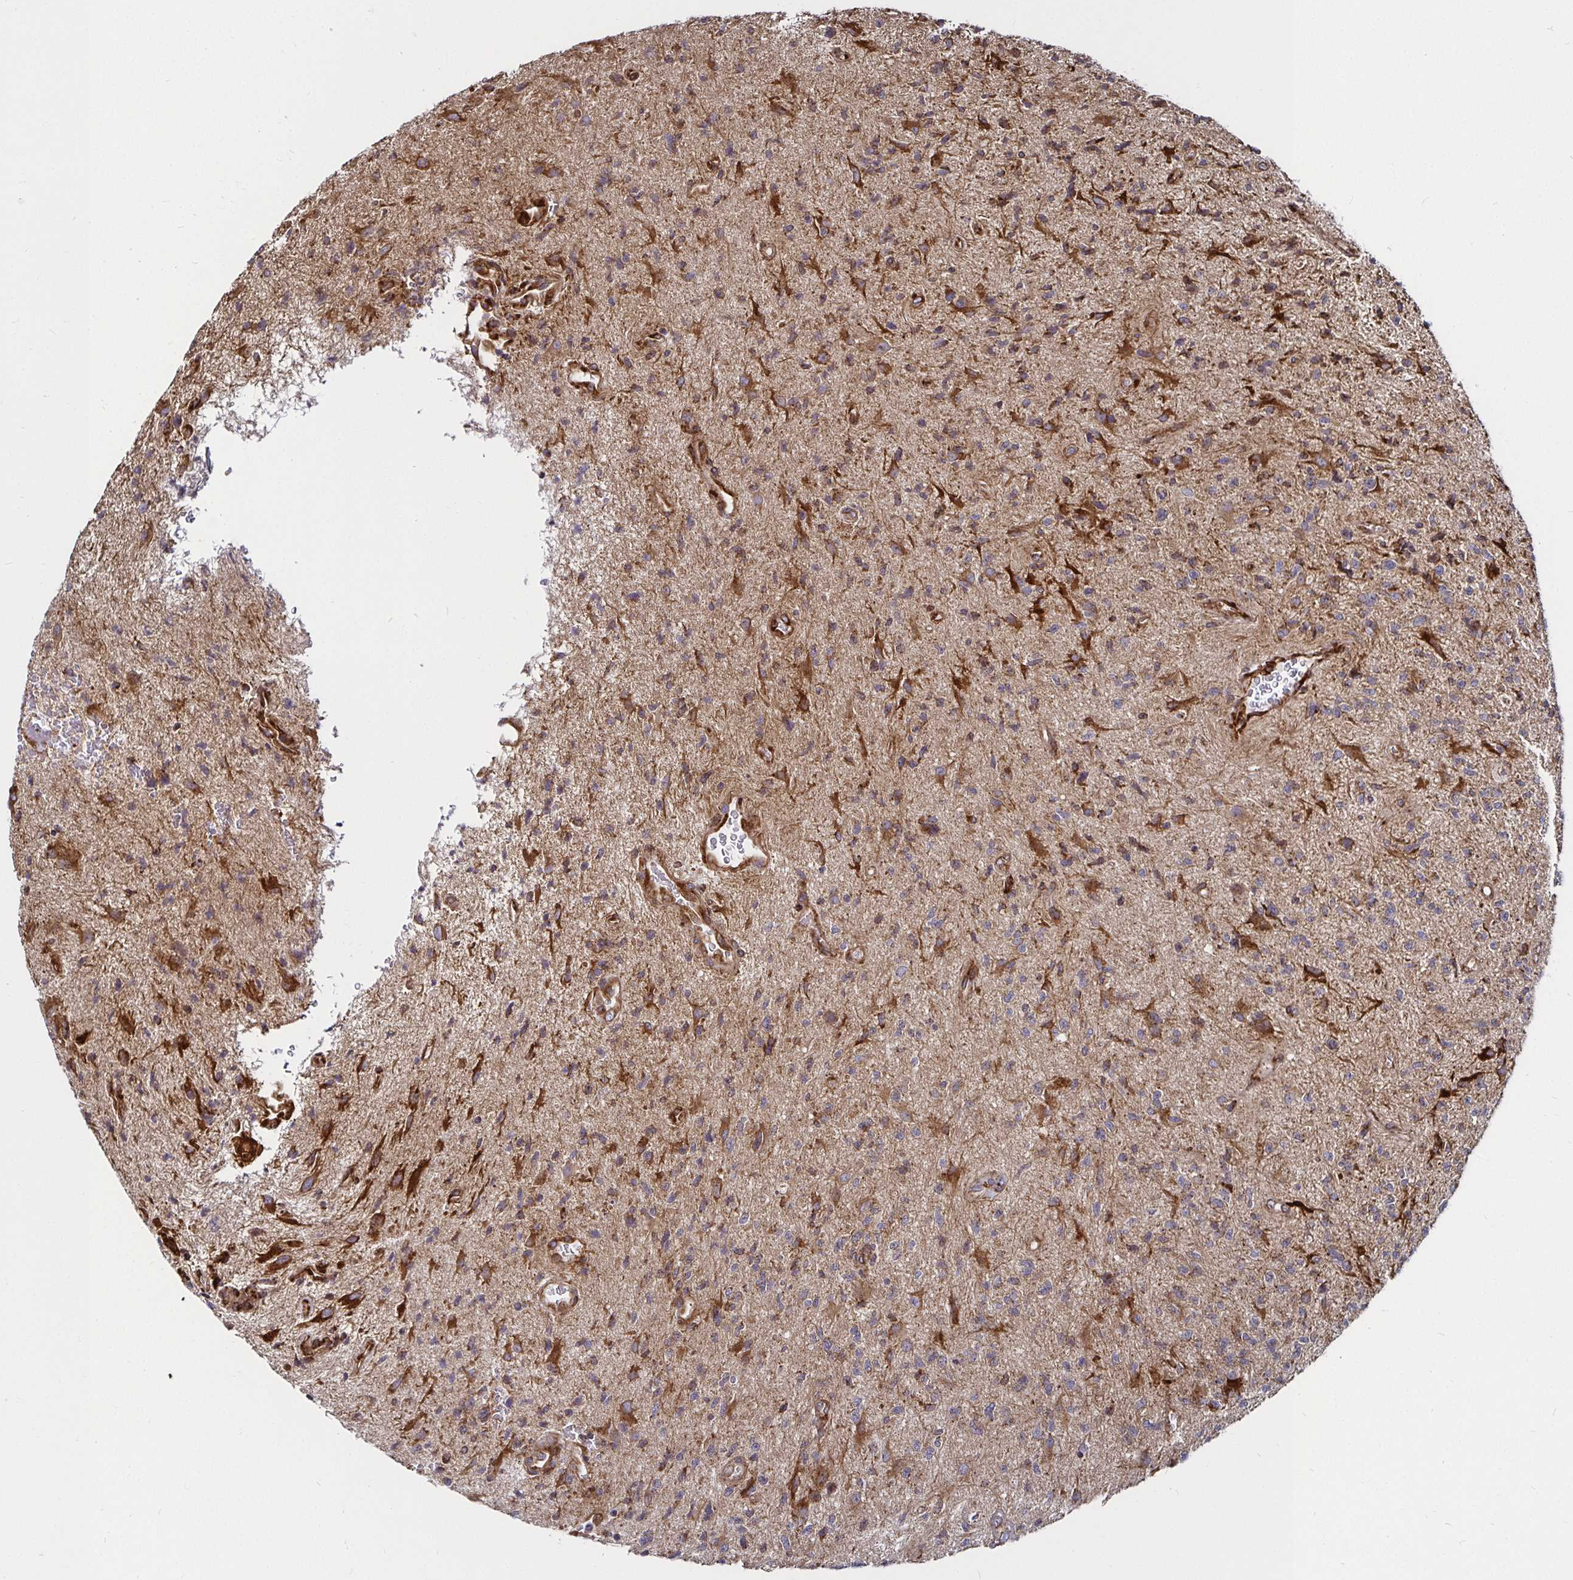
{"staining": {"intensity": "moderate", "quantity": "25%-75%", "location": "cytoplasmic/membranous"}, "tissue": "glioma", "cell_type": "Tumor cells", "image_type": "cancer", "snomed": [{"axis": "morphology", "description": "Glioma, malignant, High grade"}, {"axis": "topography", "description": "Brain"}], "caption": "A photomicrograph of human malignant glioma (high-grade) stained for a protein reveals moderate cytoplasmic/membranous brown staining in tumor cells.", "gene": "SMYD3", "patient": {"sex": "male", "age": 67}}